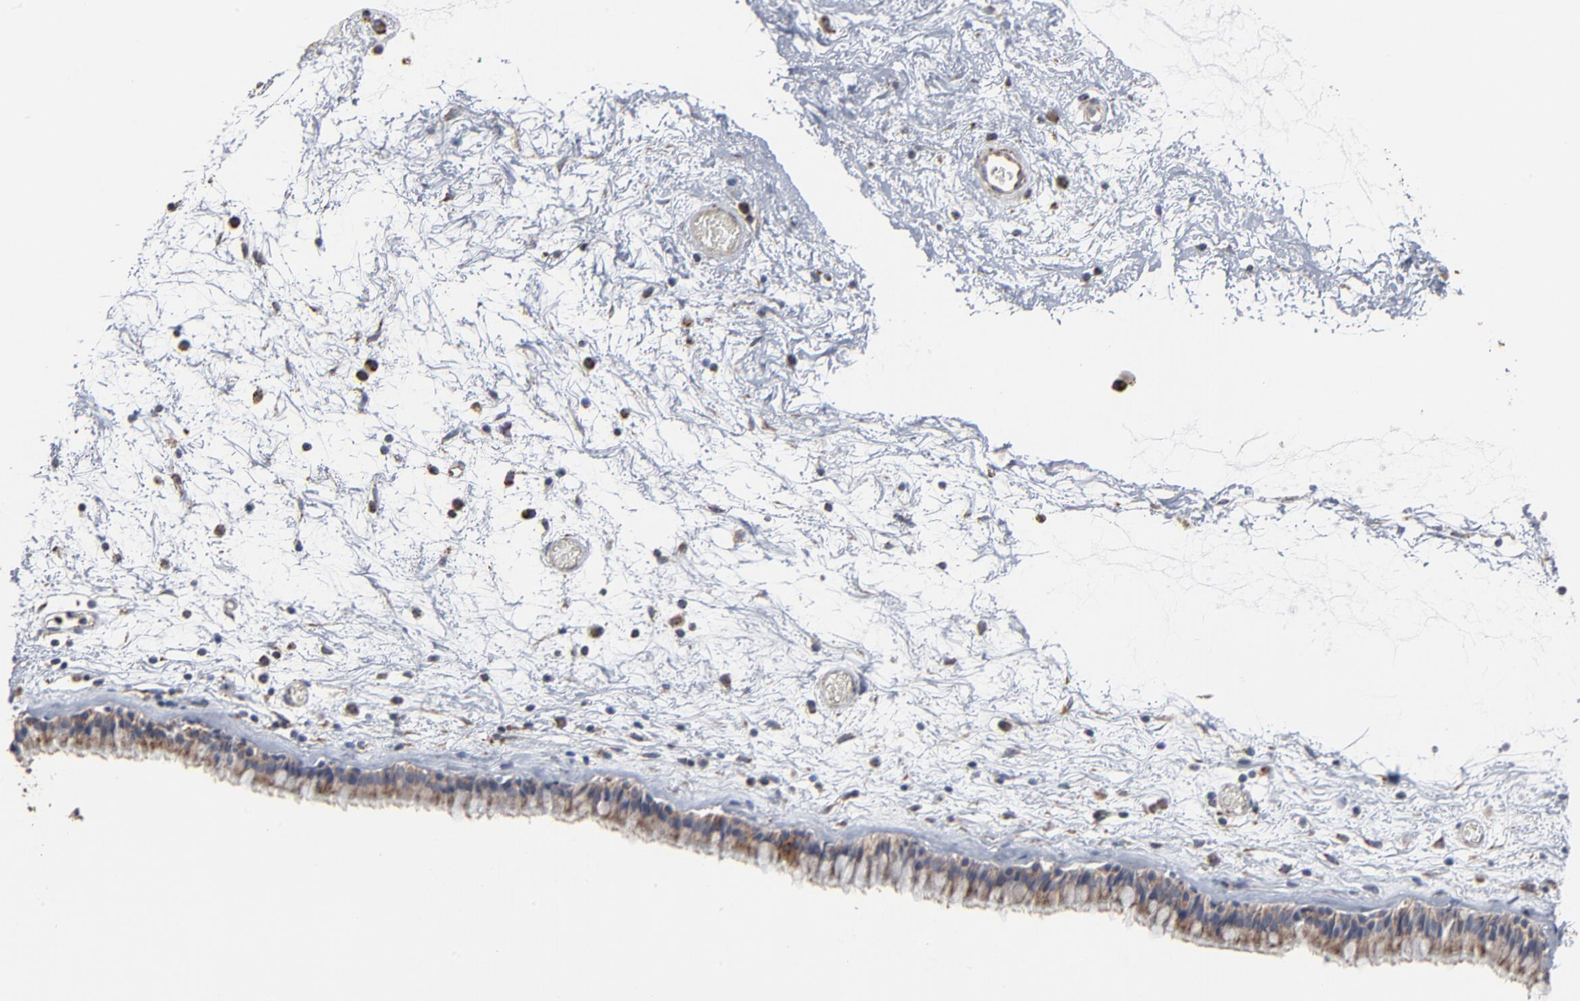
{"staining": {"intensity": "moderate", "quantity": ">75%", "location": "cytoplasmic/membranous"}, "tissue": "nasopharynx", "cell_type": "Respiratory epithelial cells", "image_type": "normal", "snomed": [{"axis": "morphology", "description": "Normal tissue, NOS"}, {"axis": "morphology", "description": "Inflammation, NOS"}, {"axis": "topography", "description": "Nasopharynx"}], "caption": "Normal nasopharynx shows moderate cytoplasmic/membranous expression in approximately >75% of respiratory epithelial cells The staining was performed using DAB to visualize the protein expression in brown, while the nuclei were stained in blue with hematoxylin (Magnification: 20x)..", "gene": "UQCRC1", "patient": {"sex": "male", "age": 48}}